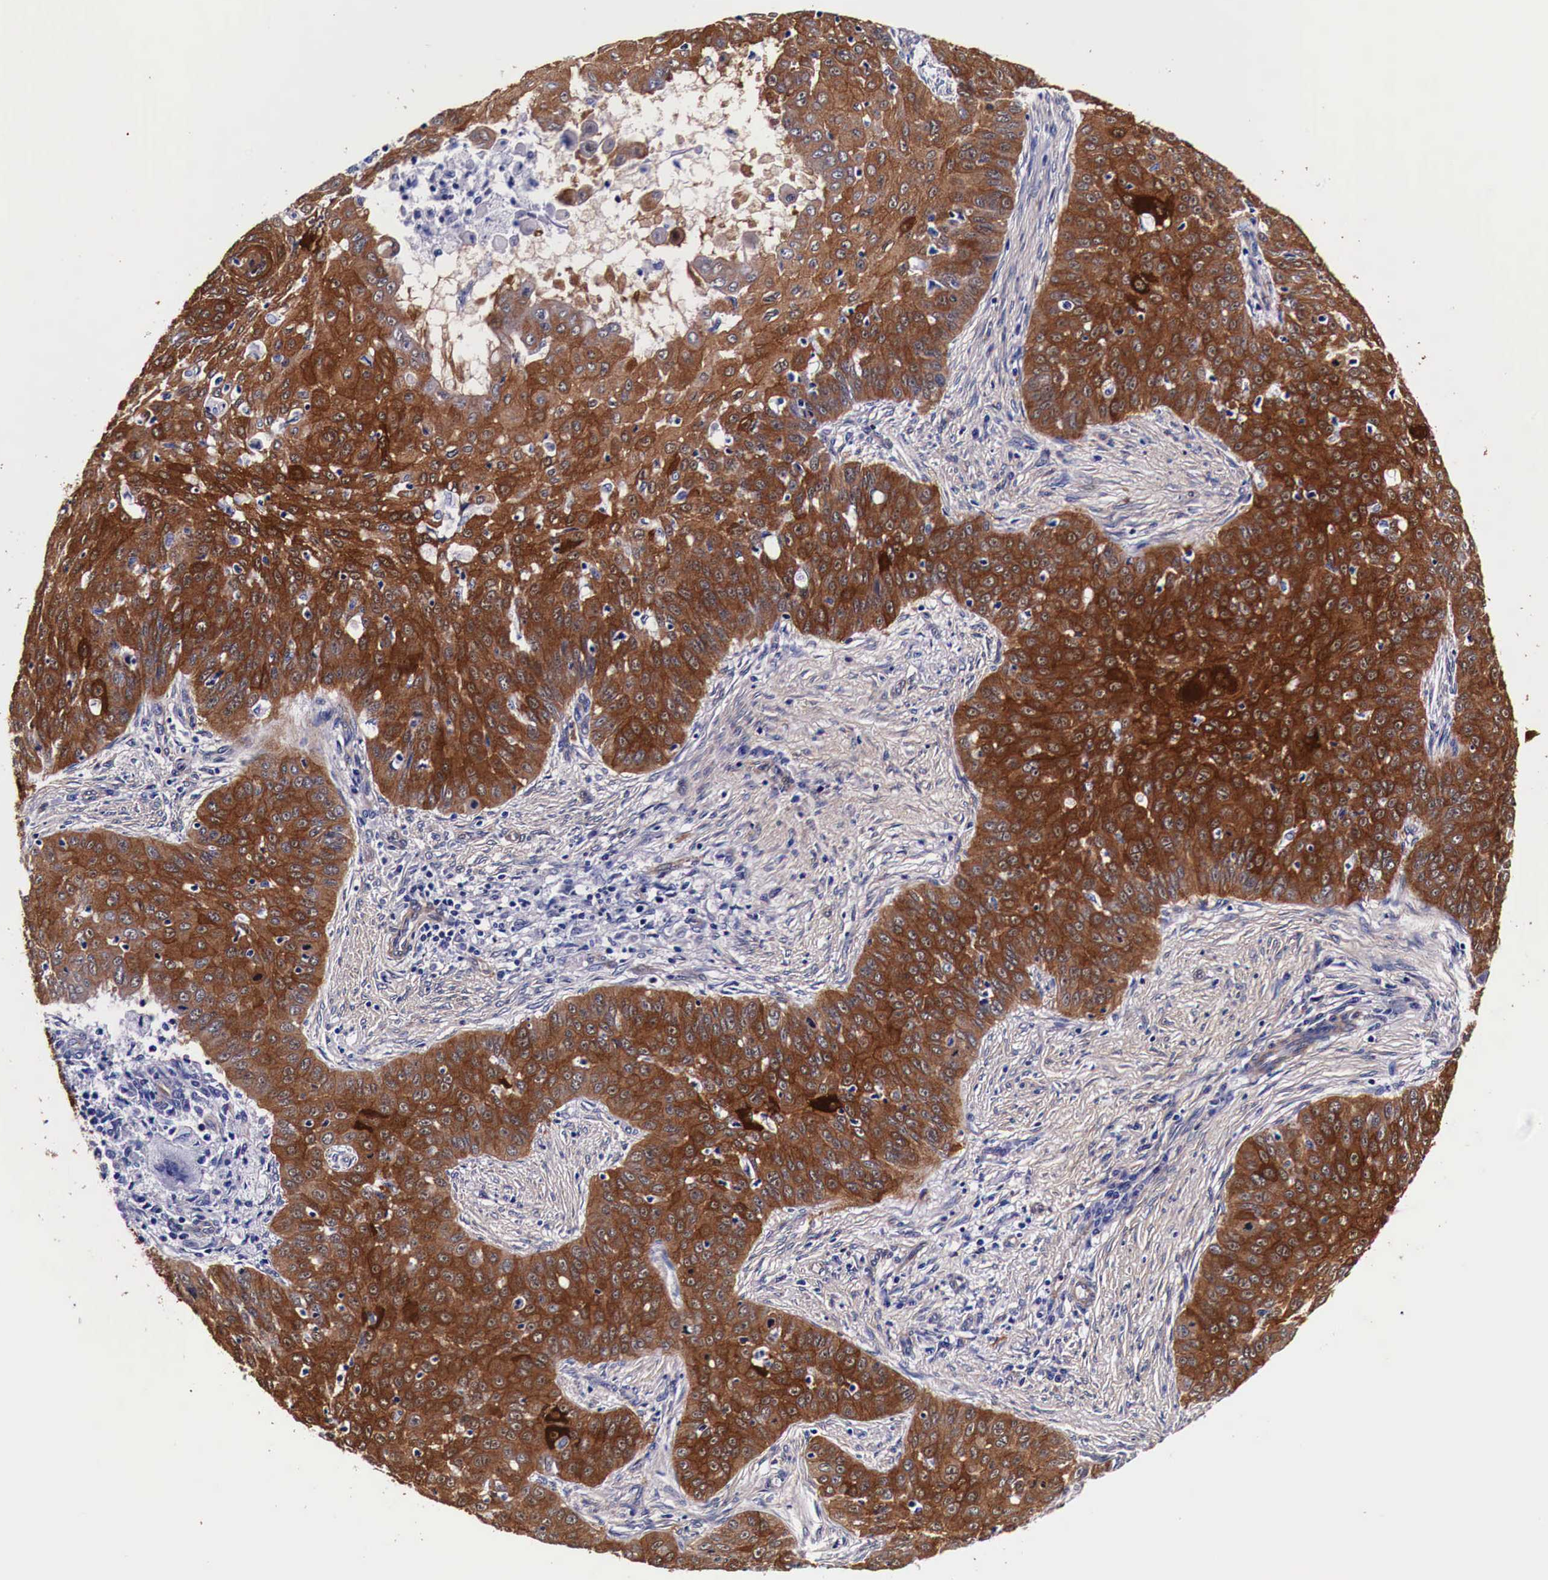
{"staining": {"intensity": "strong", "quantity": ">75%", "location": "cytoplasmic/membranous"}, "tissue": "skin cancer", "cell_type": "Tumor cells", "image_type": "cancer", "snomed": [{"axis": "morphology", "description": "Squamous cell carcinoma, NOS"}, {"axis": "topography", "description": "Skin"}], "caption": "Immunohistochemical staining of human skin squamous cell carcinoma demonstrates strong cytoplasmic/membranous protein expression in about >75% of tumor cells.", "gene": "HSPB1", "patient": {"sex": "male", "age": 82}}